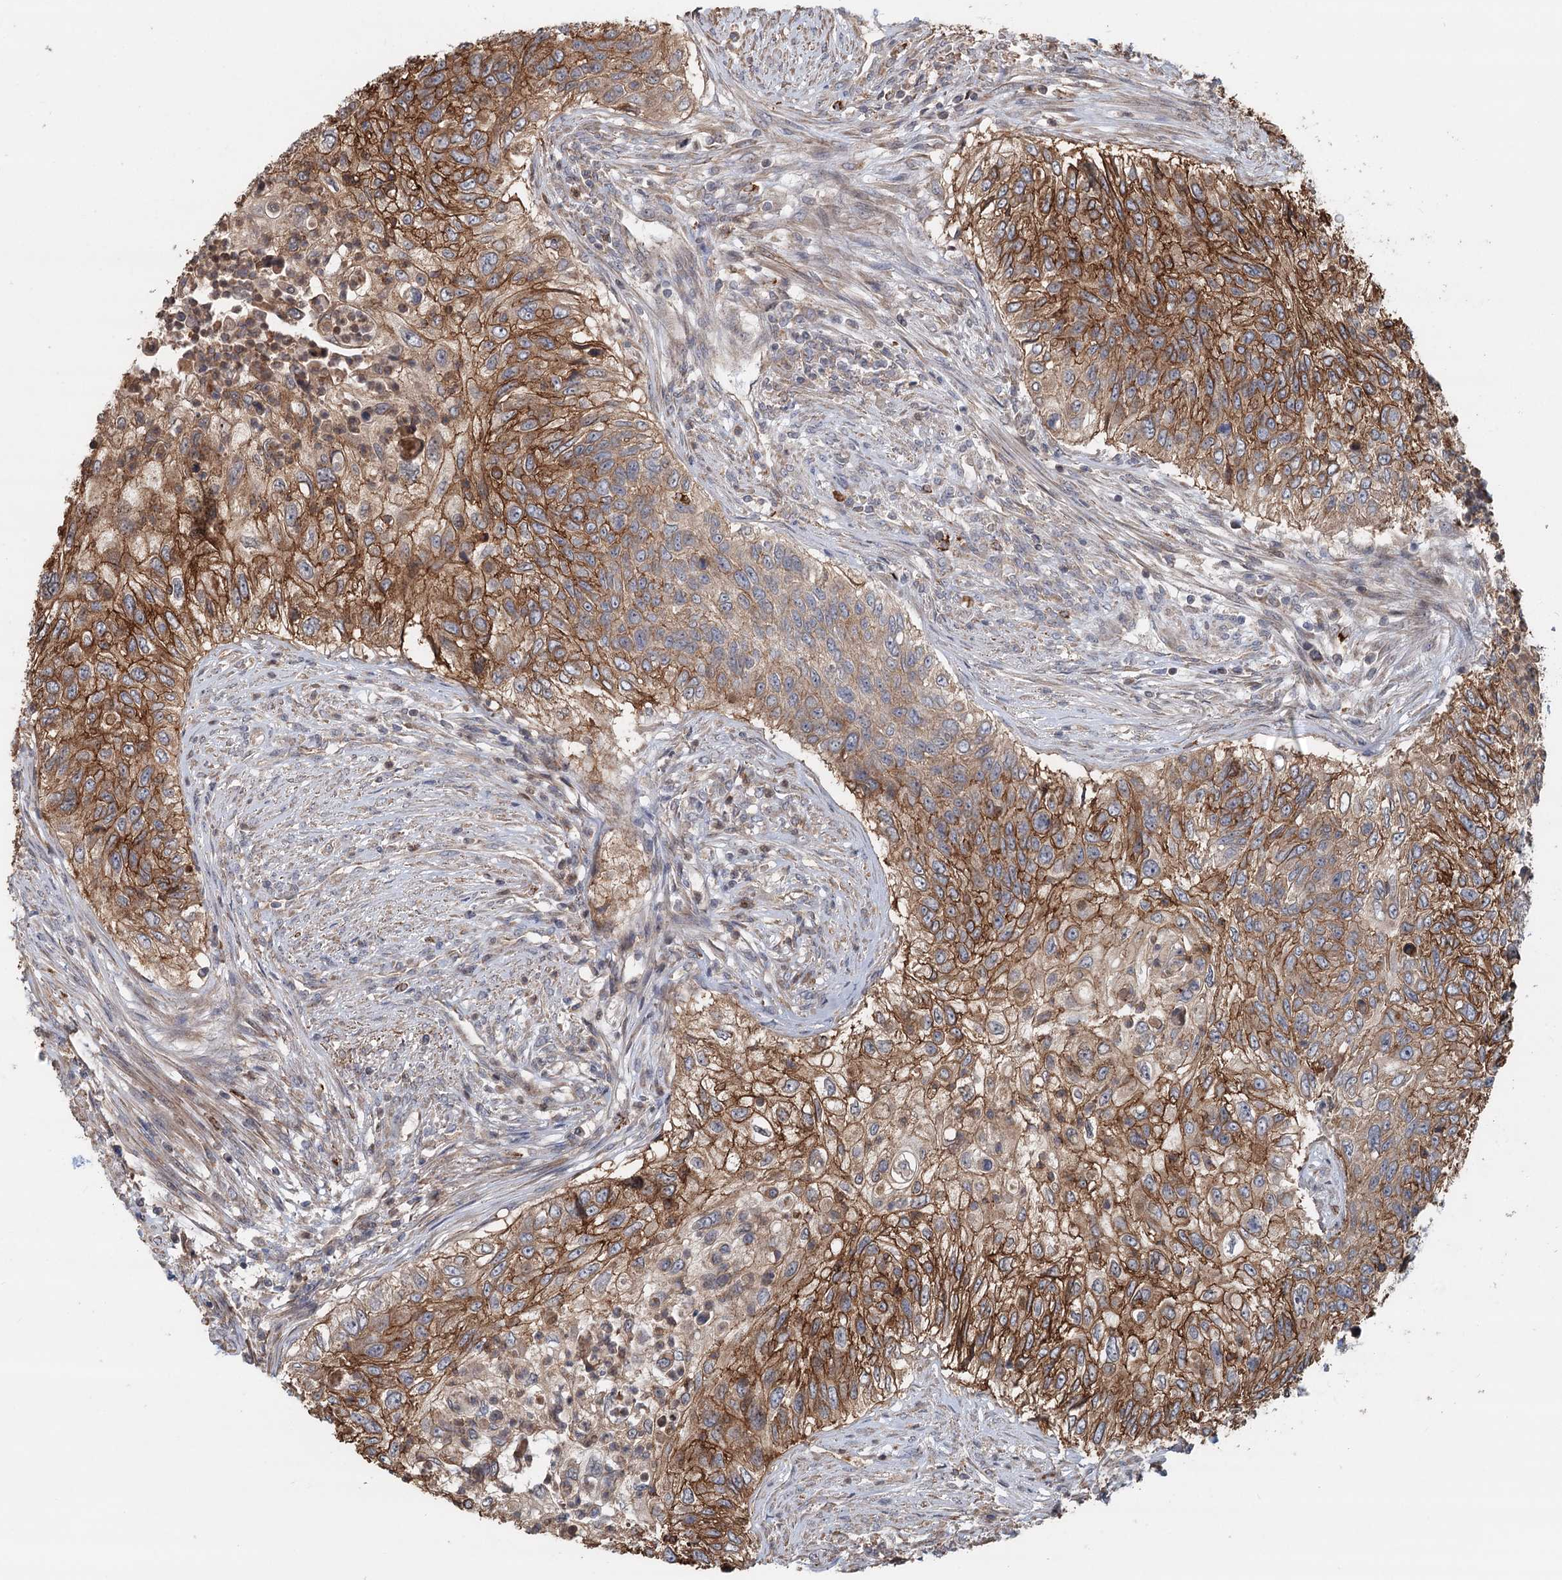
{"staining": {"intensity": "moderate", "quantity": ">75%", "location": "cytoplasmic/membranous"}, "tissue": "urothelial cancer", "cell_type": "Tumor cells", "image_type": "cancer", "snomed": [{"axis": "morphology", "description": "Urothelial carcinoma, High grade"}, {"axis": "topography", "description": "Urinary bladder"}], "caption": "There is medium levels of moderate cytoplasmic/membranous positivity in tumor cells of high-grade urothelial carcinoma, as demonstrated by immunohistochemical staining (brown color).", "gene": "RNF111", "patient": {"sex": "female", "age": 60}}